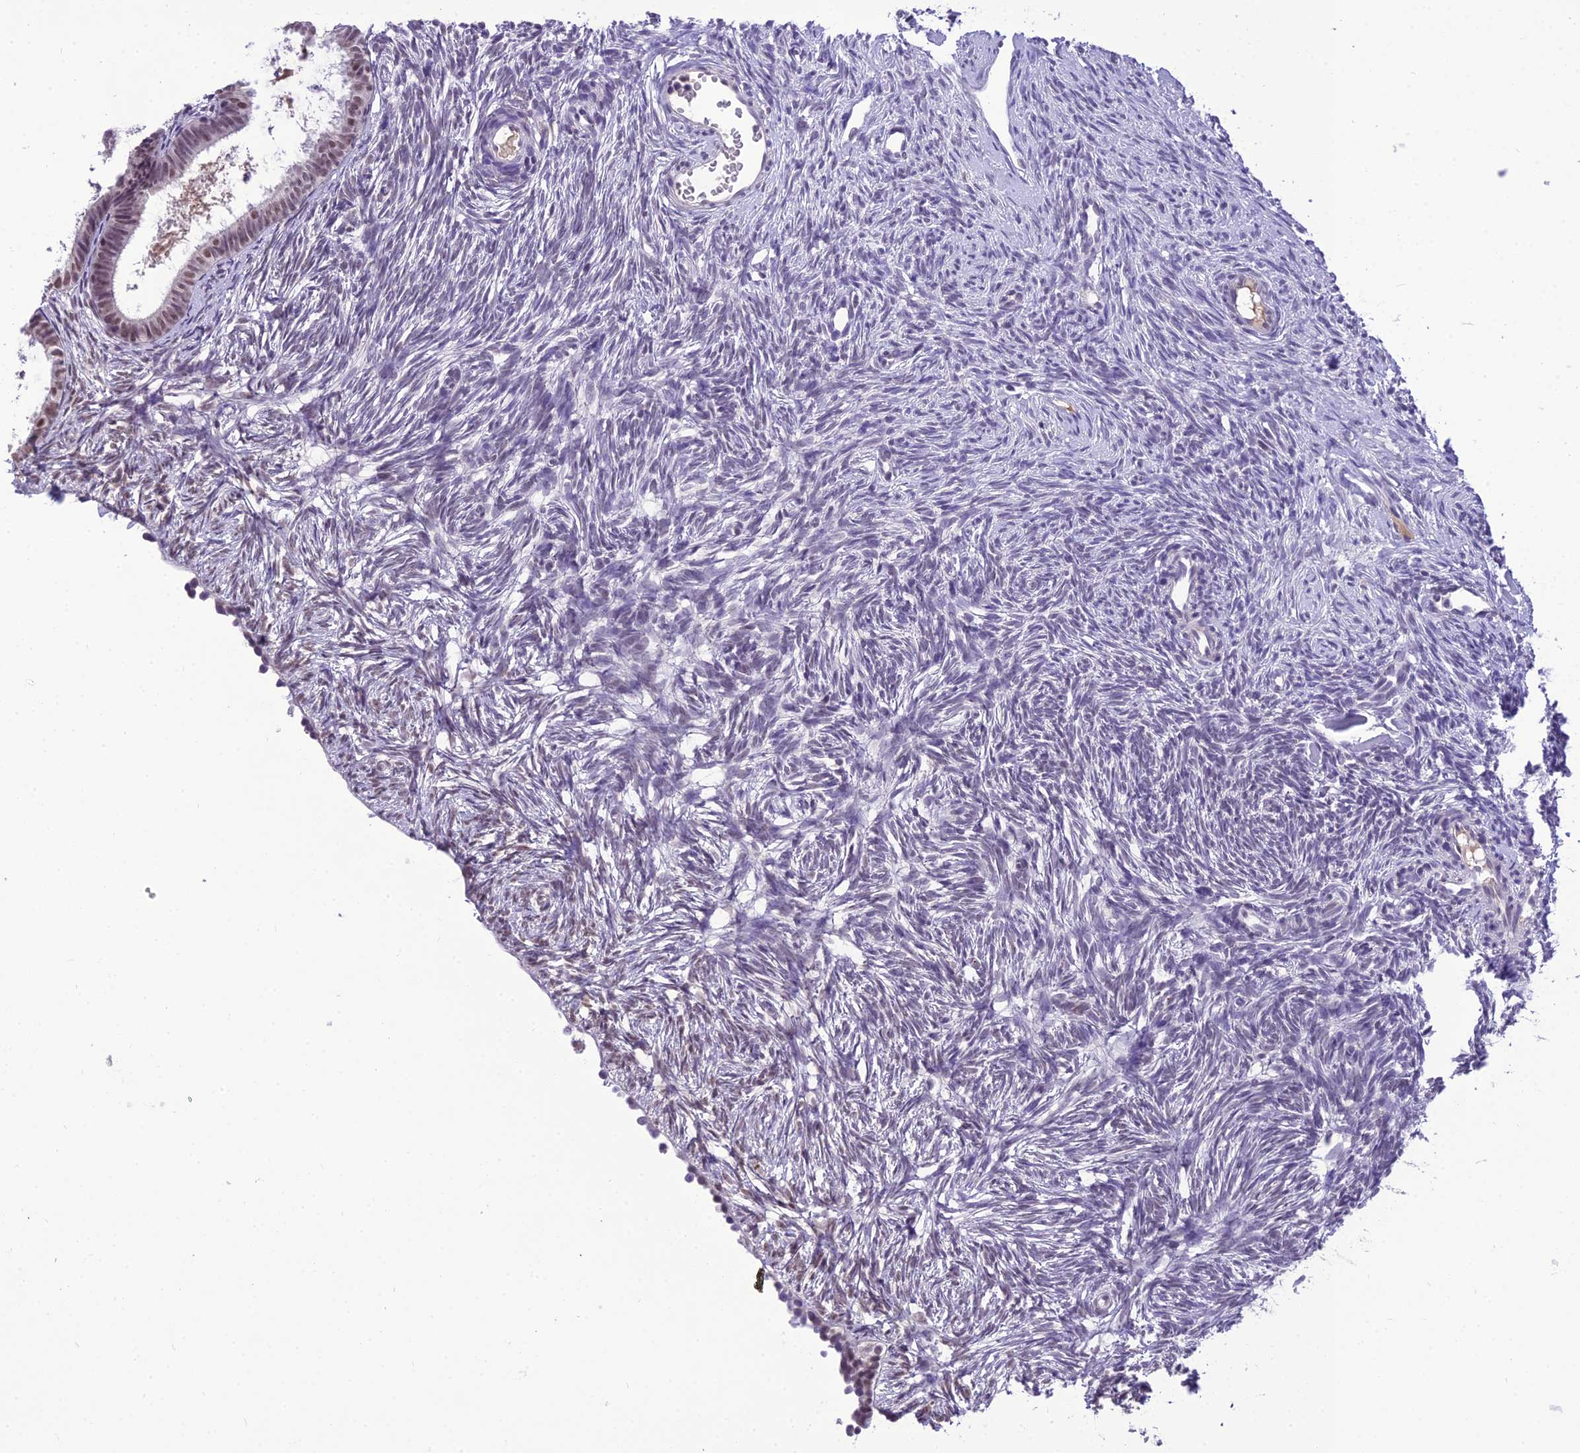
{"staining": {"intensity": "weak", "quantity": ">75%", "location": "nuclear"}, "tissue": "ovary", "cell_type": "Follicle cells", "image_type": "normal", "snomed": [{"axis": "morphology", "description": "Normal tissue, NOS"}, {"axis": "topography", "description": "Ovary"}], "caption": "A low amount of weak nuclear staining is seen in about >75% of follicle cells in normal ovary.", "gene": "SH3RF3", "patient": {"sex": "female", "age": 51}}